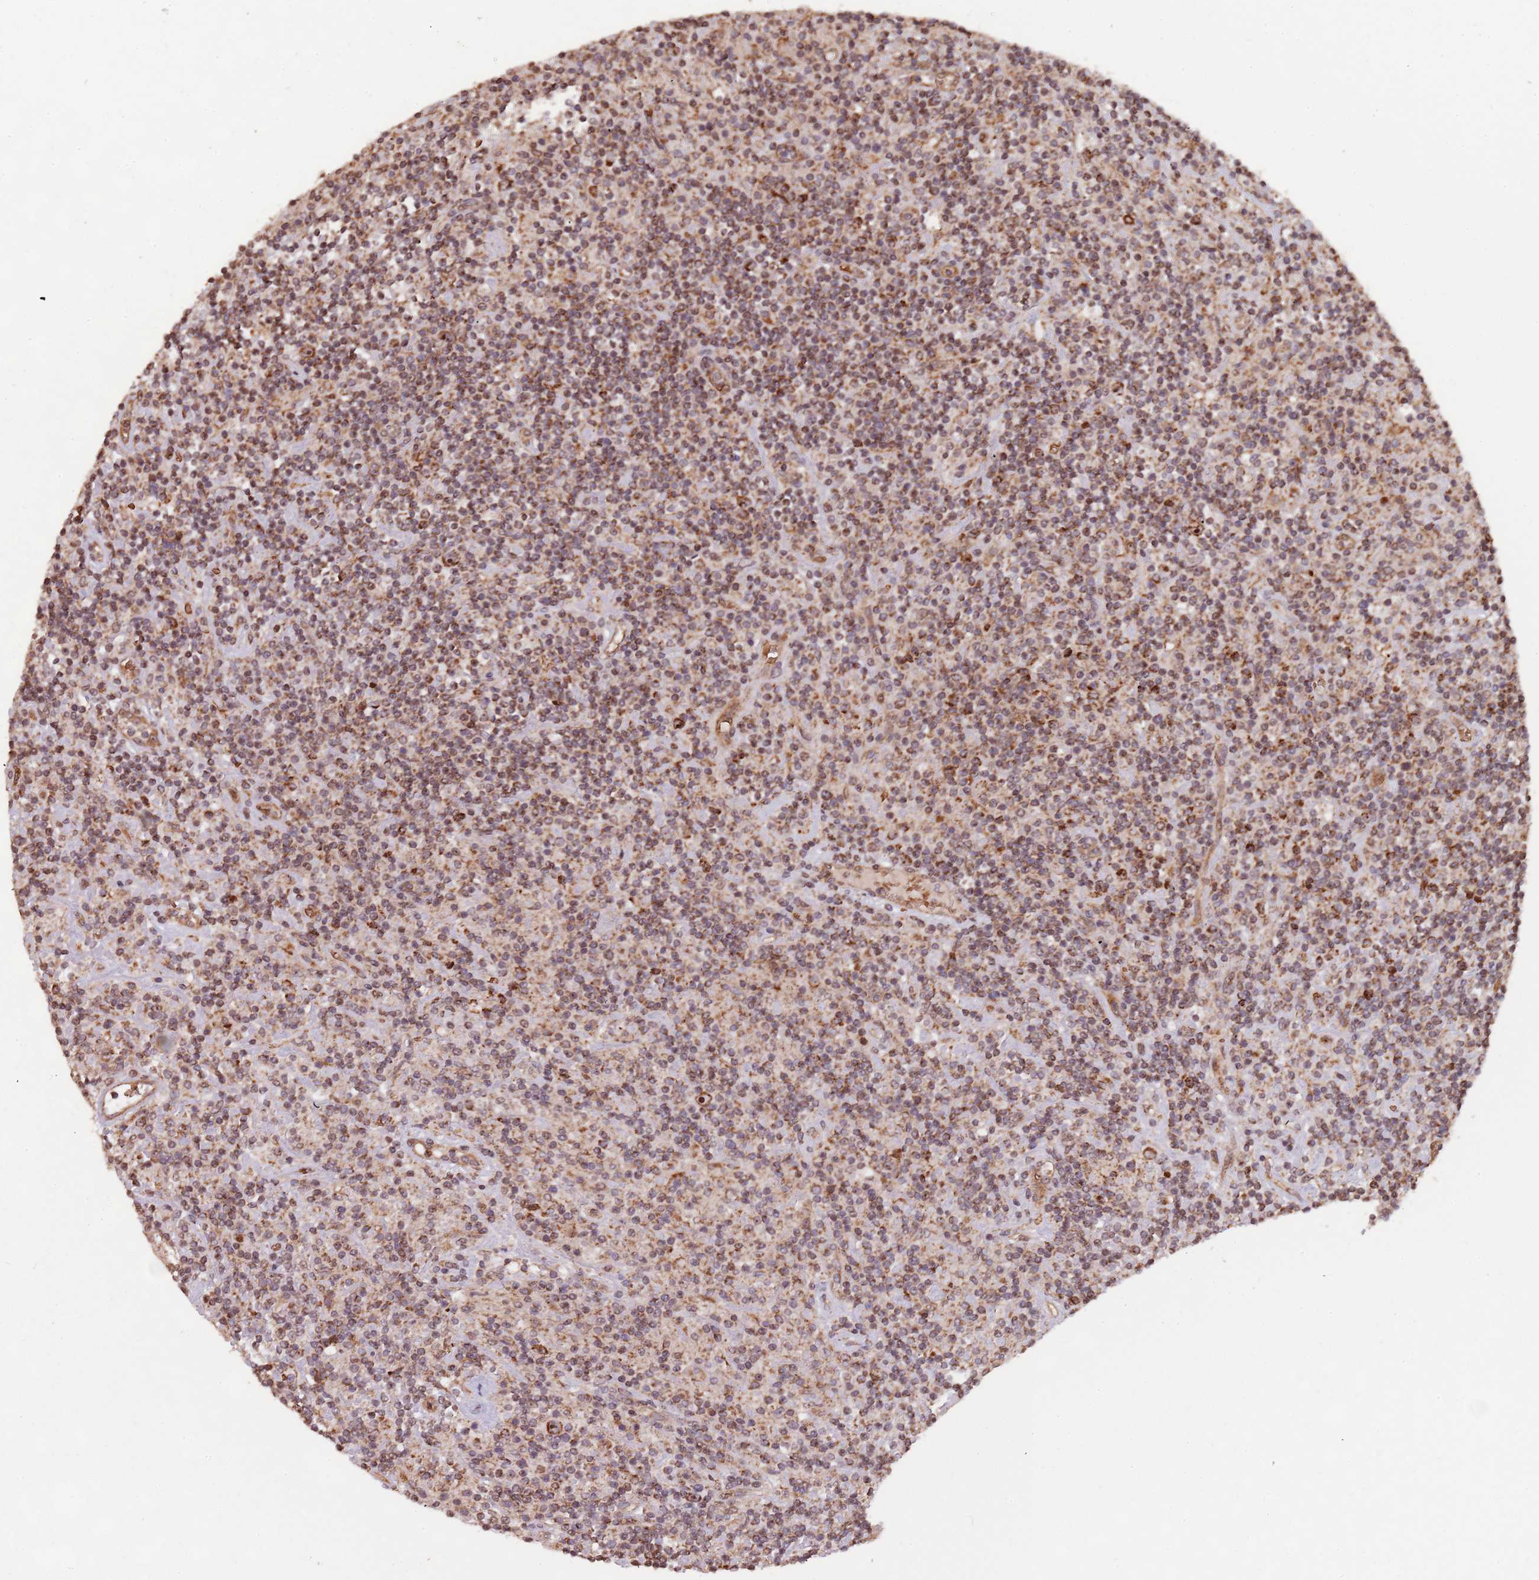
{"staining": {"intensity": "strong", "quantity": ">75%", "location": "cytoplasmic/membranous,nuclear"}, "tissue": "lymphoma", "cell_type": "Tumor cells", "image_type": "cancer", "snomed": [{"axis": "morphology", "description": "Hodgkin's disease, NOS"}, {"axis": "topography", "description": "Lymph node"}], "caption": "Immunohistochemical staining of lymphoma displays high levels of strong cytoplasmic/membranous and nuclear protein positivity in about >75% of tumor cells. (Brightfield microscopy of DAB IHC at high magnification).", "gene": "DCHS1", "patient": {"sex": "male", "age": 70}}